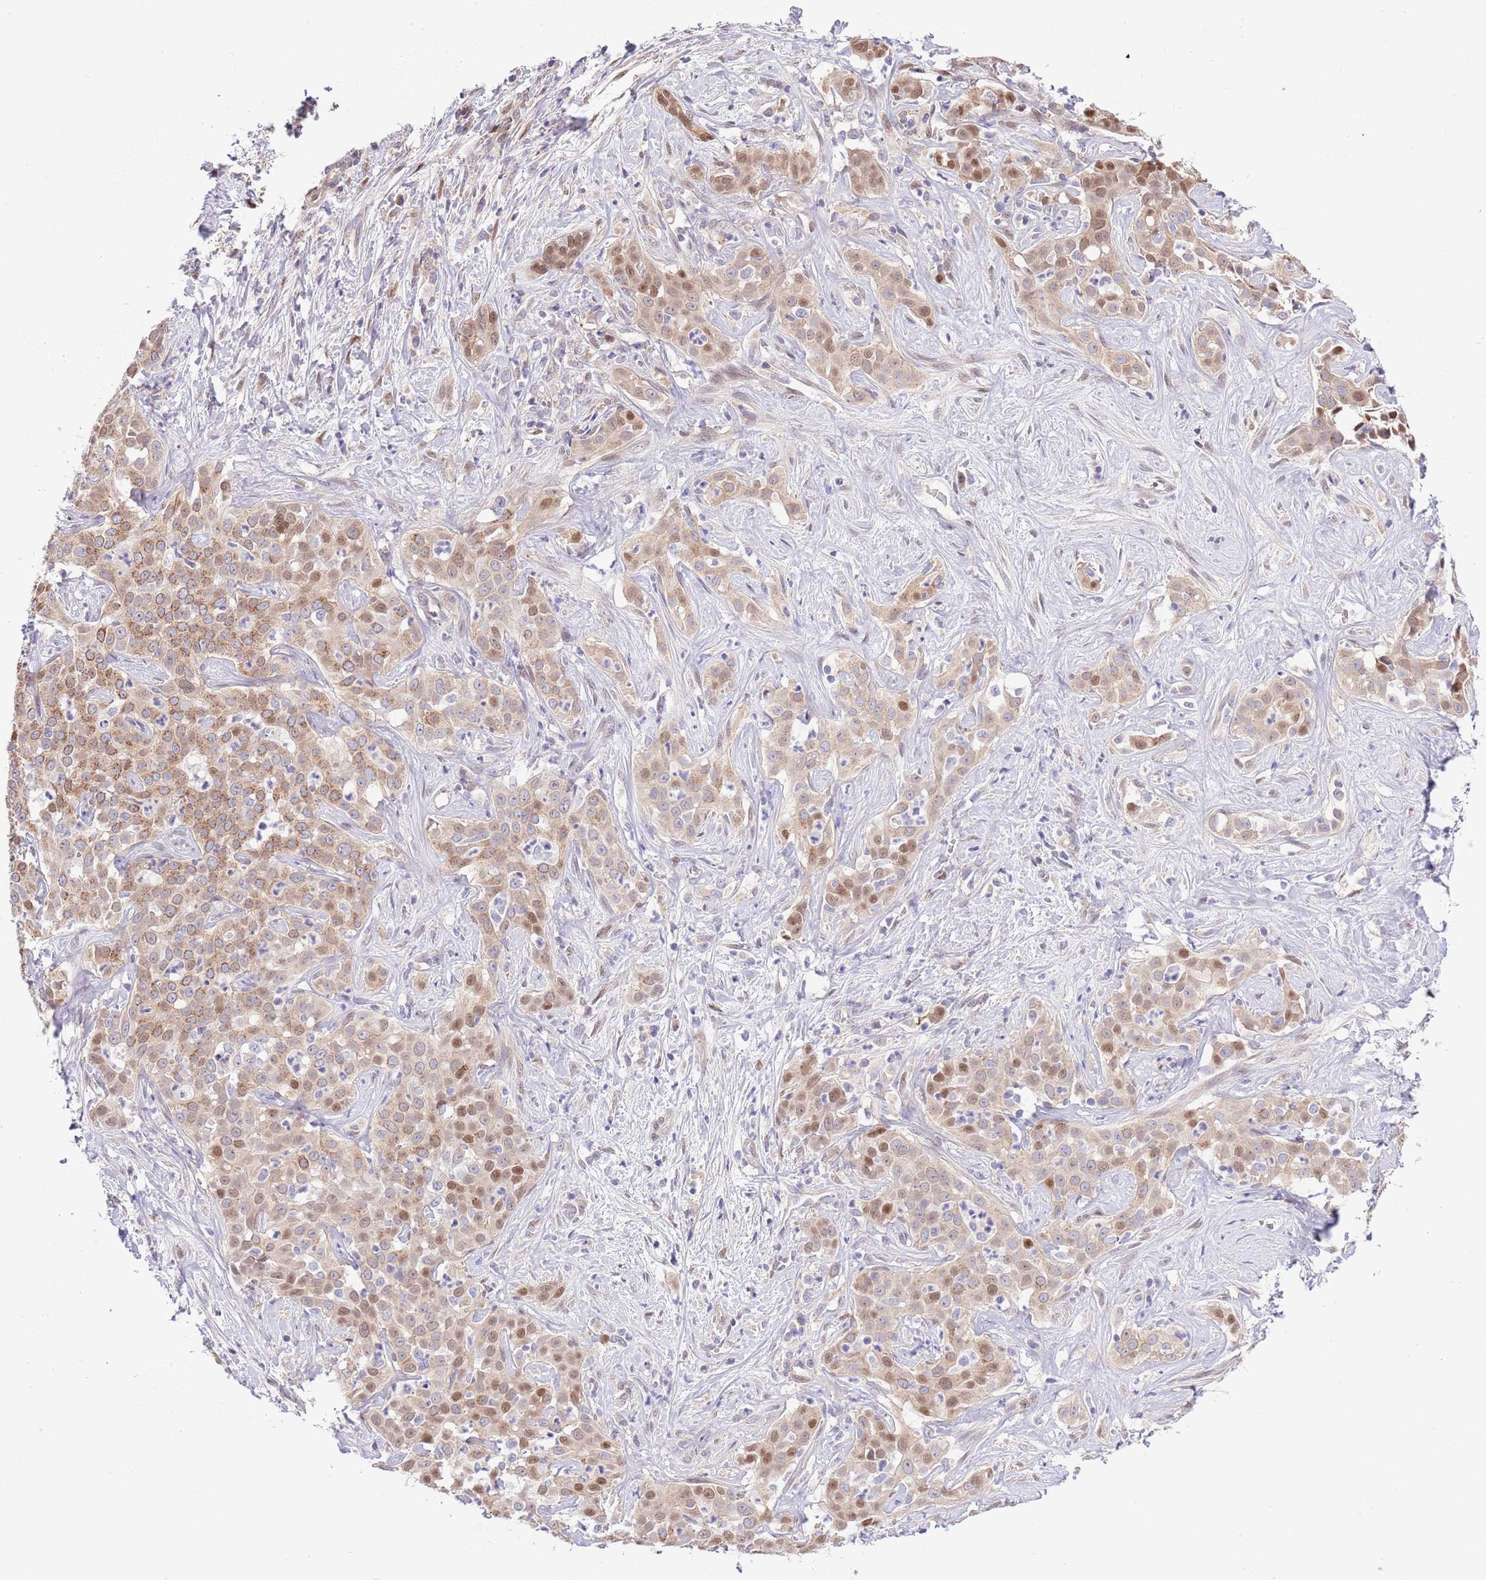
{"staining": {"intensity": "moderate", "quantity": "25%-75%", "location": "cytoplasmic/membranous,nuclear"}, "tissue": "liver cancer", "cell_type": "Tumor cells", "image_type": "cancer", "snomed": [{"axis": "morphology", "description": "Cholangiocarcinoma"}, {"axis": "topography", "description": "Liver"}], "caption": "Approximately 25%-75% of tumor cells in liver cancer (cholangiocarcinoma) display moderate cytoplasmic/membranous and nuclear protein staining as visualized by brown immunohistochemical staining.", "gene": "ARL2BP", "patient": {"sex": "male", "age": 67}}